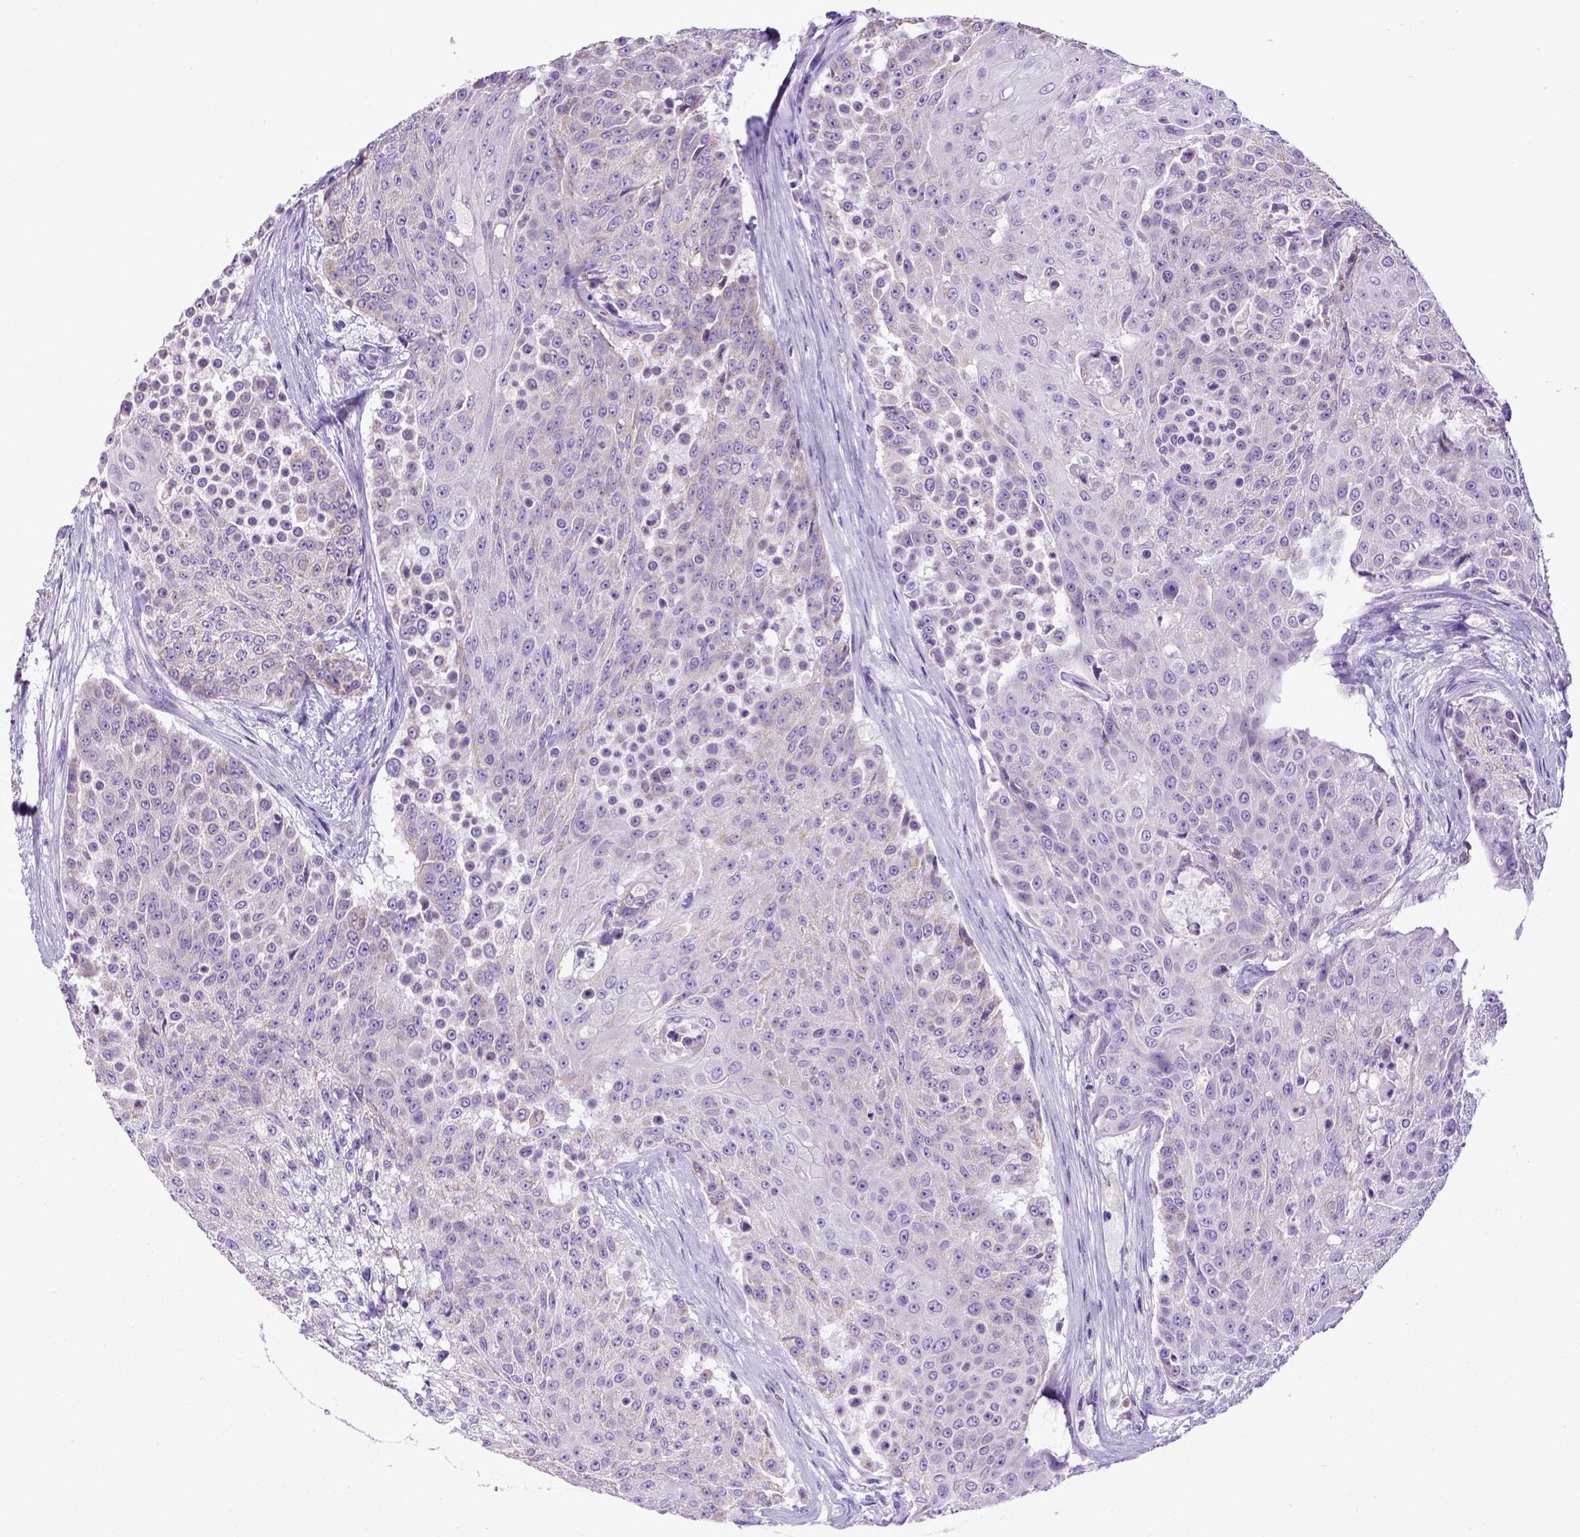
{"staining": {"intensity": "negative", "quantity": "none", "location": "none"}, "tissue": "urothelial cancer", "cell_type": "Tumor cells", "image_type": "cancer", "snomed": [{"axis": "morphology", "description": "Urothelial carcinoma, High grade"}, {"axis": "topography", "description": "Urinary bladder"}], "caption": "Protein analysis of urothelial carcinoma (high-grade) exhibits no significant staining in tumor cells.", "gene": "SPEF1", "patient": {"sex": "female", "age": 63}}